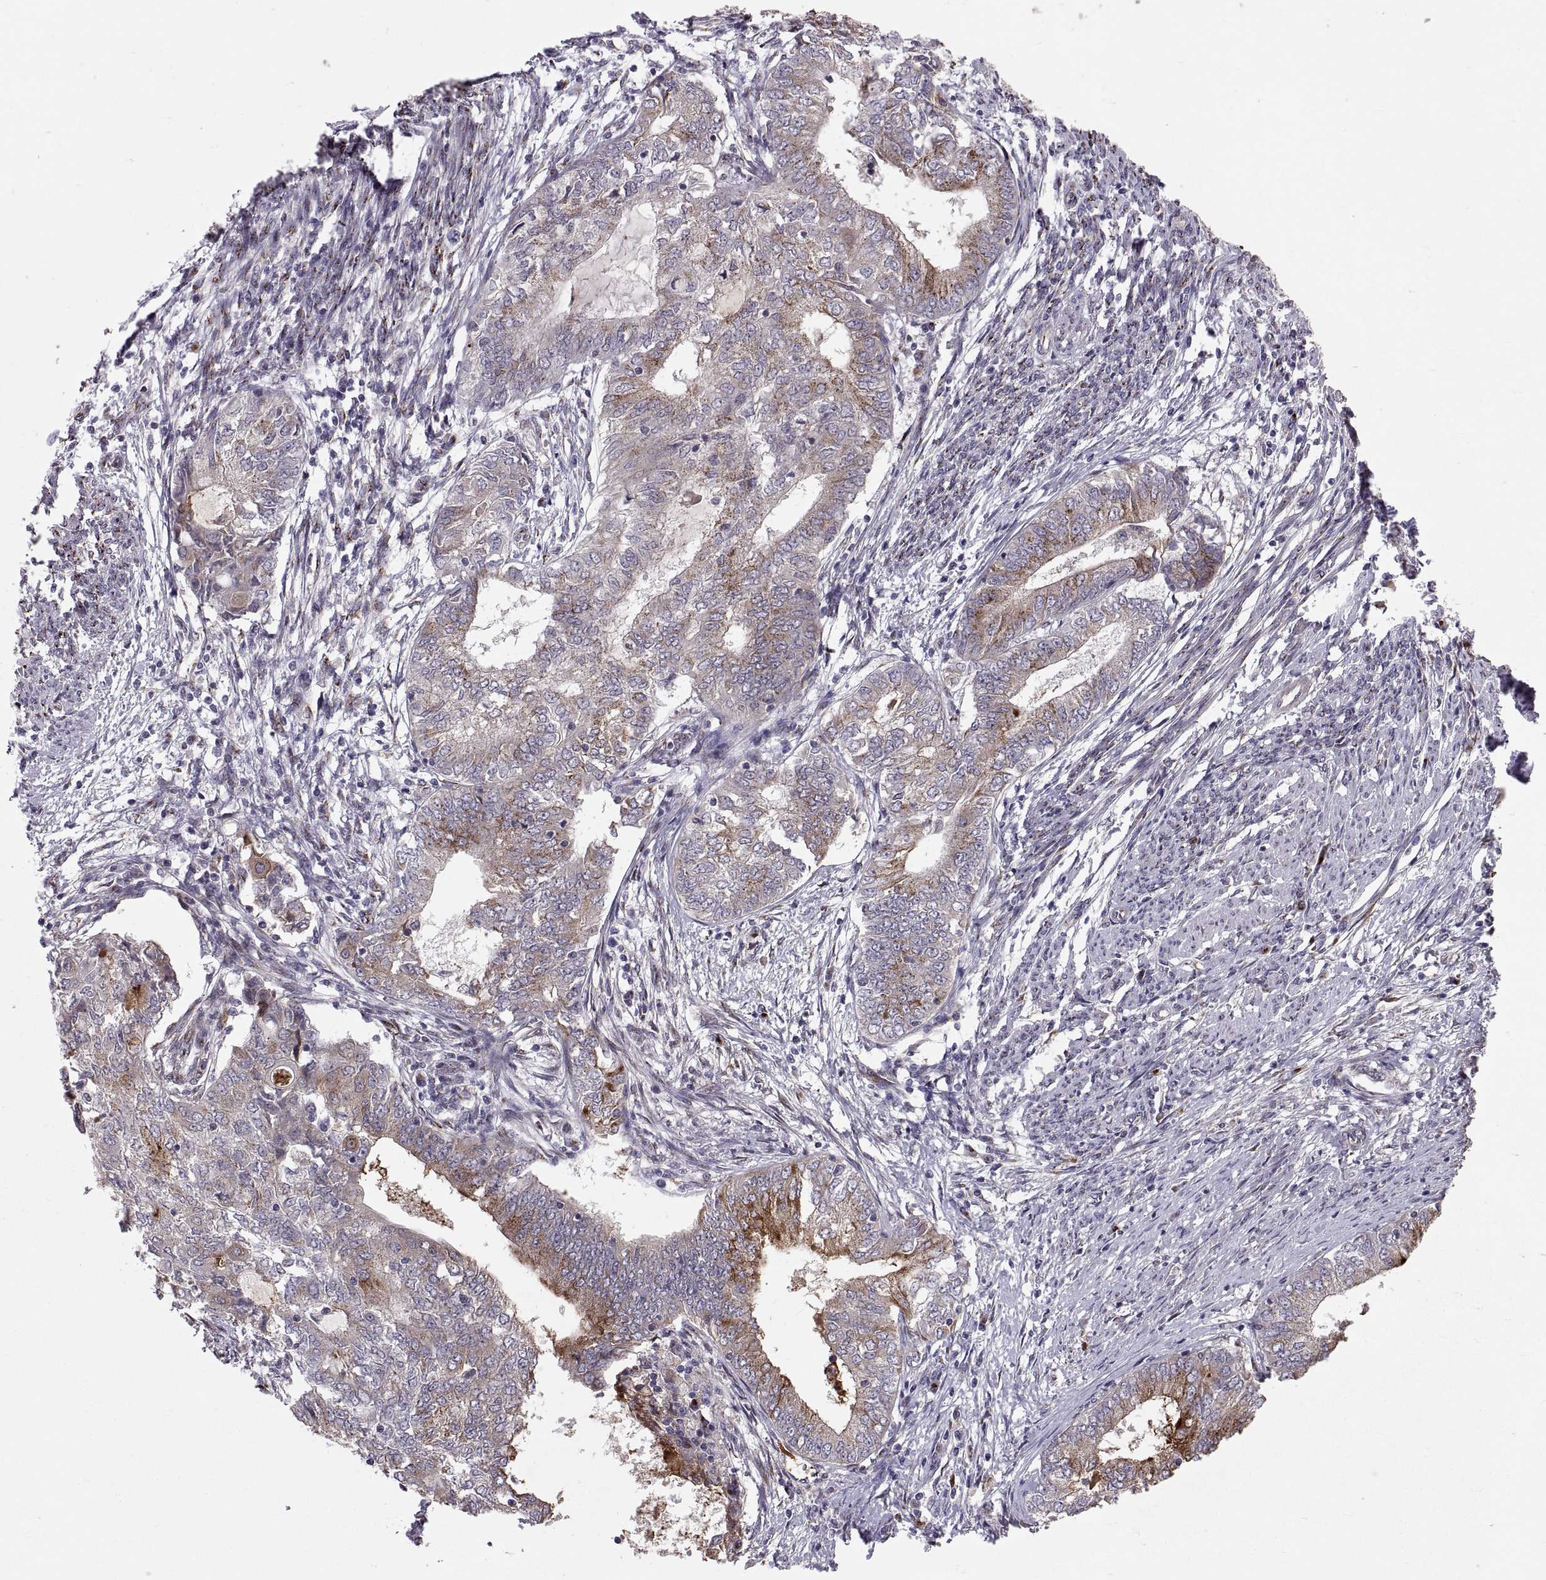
{"staining": {"intensity": "moderate", "quantity": "<25%", "location": "cytoplasmic/membranous"}, "tissue": "endometrial cancer", "cell_type": "Tumor cells", "image_type": "cancer", "snomed": [{"axis": "morphology", "description": "Adenocarcinoma, NOS"}, {"axis": "topography", "description": "Endometrium"}], "caption": "Immunohistochemical staining of endometrial adenocarcinoma shows low levels of moderate cytoplasmic/membranous protein expression in about <25% of tumor cells. The staining was performed using DAB (3,3'-diaminobenzidine), with brown indicating positive protein expression. Nuclei are stained blue with hematoxylin.", "gene": "TESC", "patient": {"sex": "female", "age": 62}}